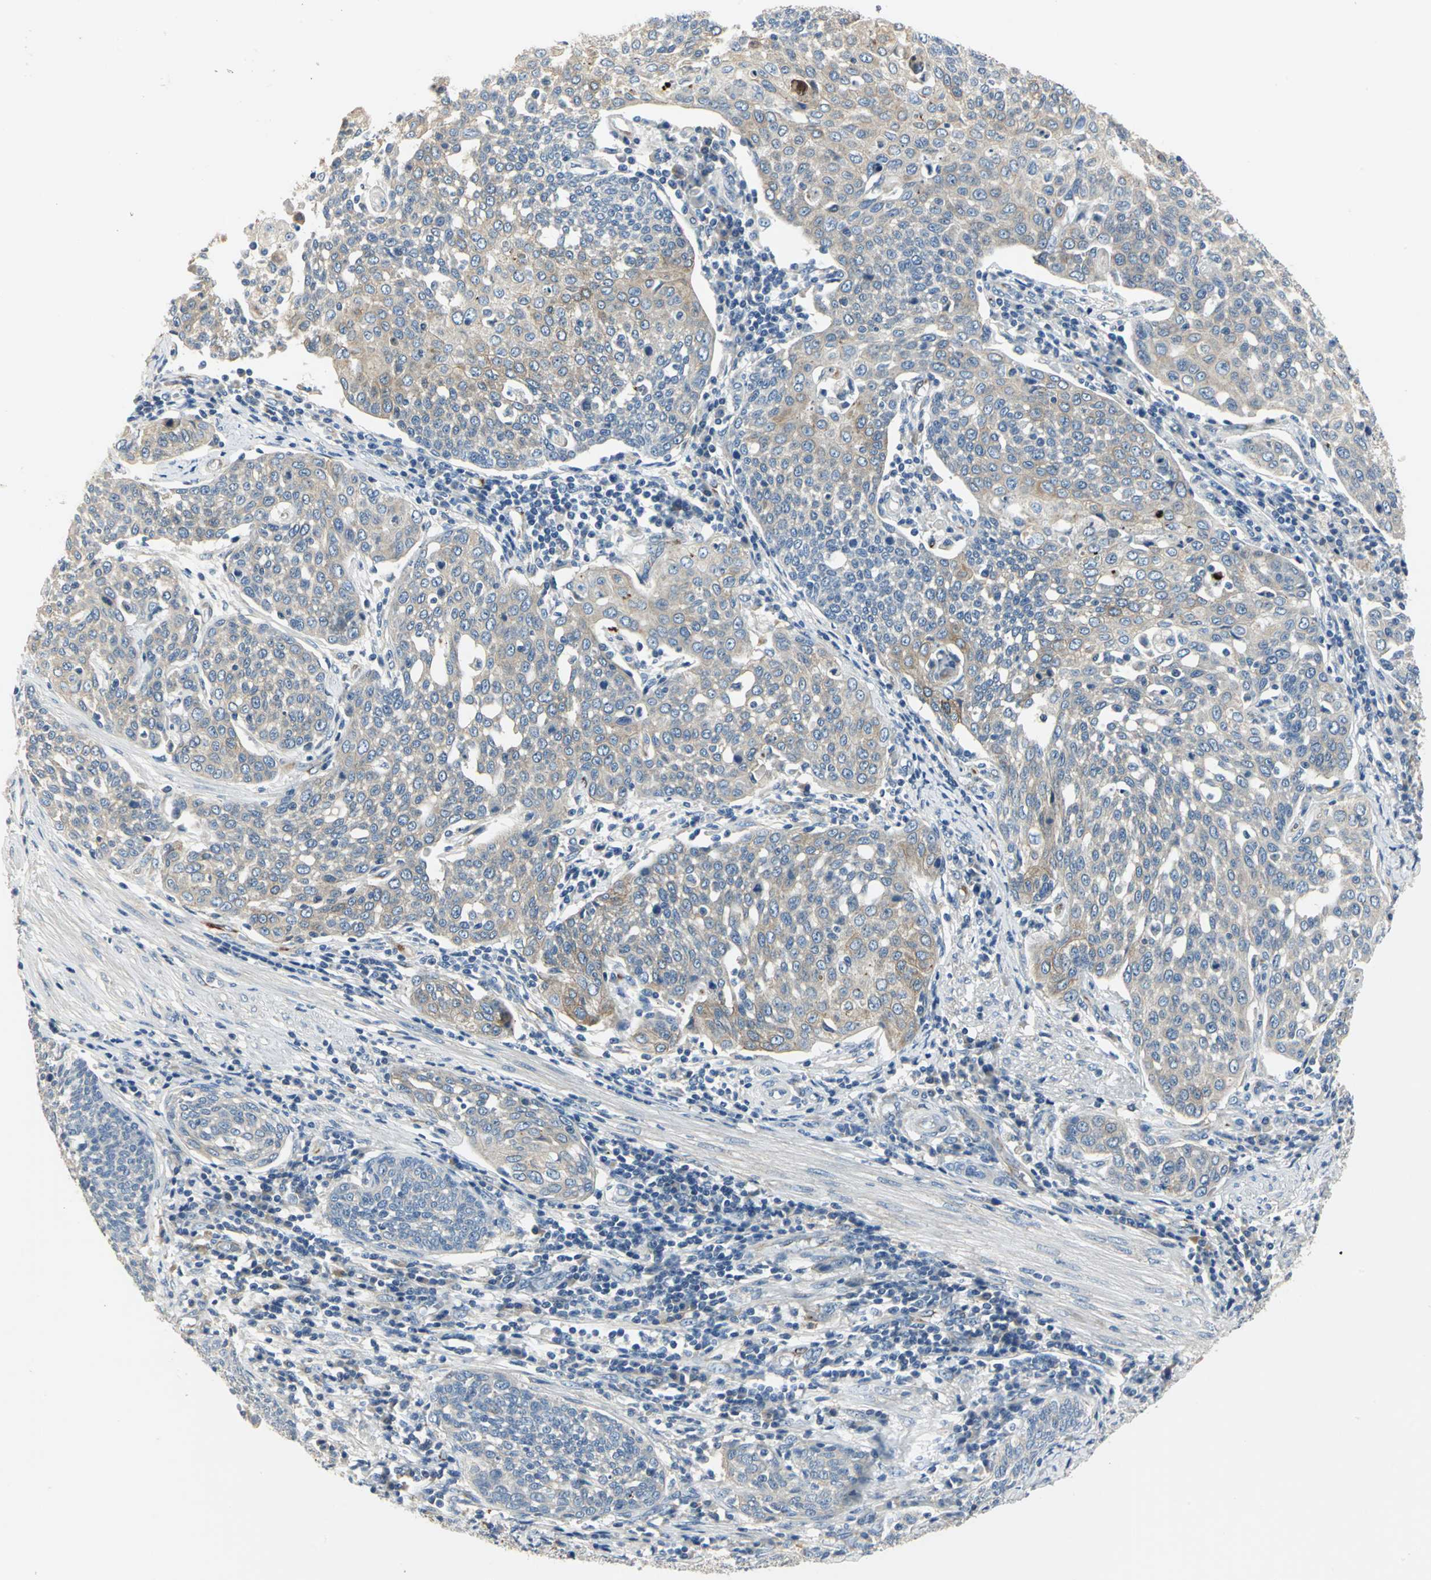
{"staining": {"intensity": "weak", "quantity": ">75%", "location": "cytoplasmic/membranous"}, "tissue": "cervical cancer", "cell_type": "Tumor cells", "image_type": "cancer", "snomed": [{"axis": "morphology", "description": "Squamous cell carcinoma, NOS"}, {"axis": "topography", "description": "Cervix"}], "caption": "This is an image of immunohistochemistry (IHC) staining of cervical cancer (squamous cell carcinoma), which shows weak expression in the cytoplasmic/membranous of tumor cells.", "gene": "B3GNT2", "patient": {"sex": "female", "age": 34}}